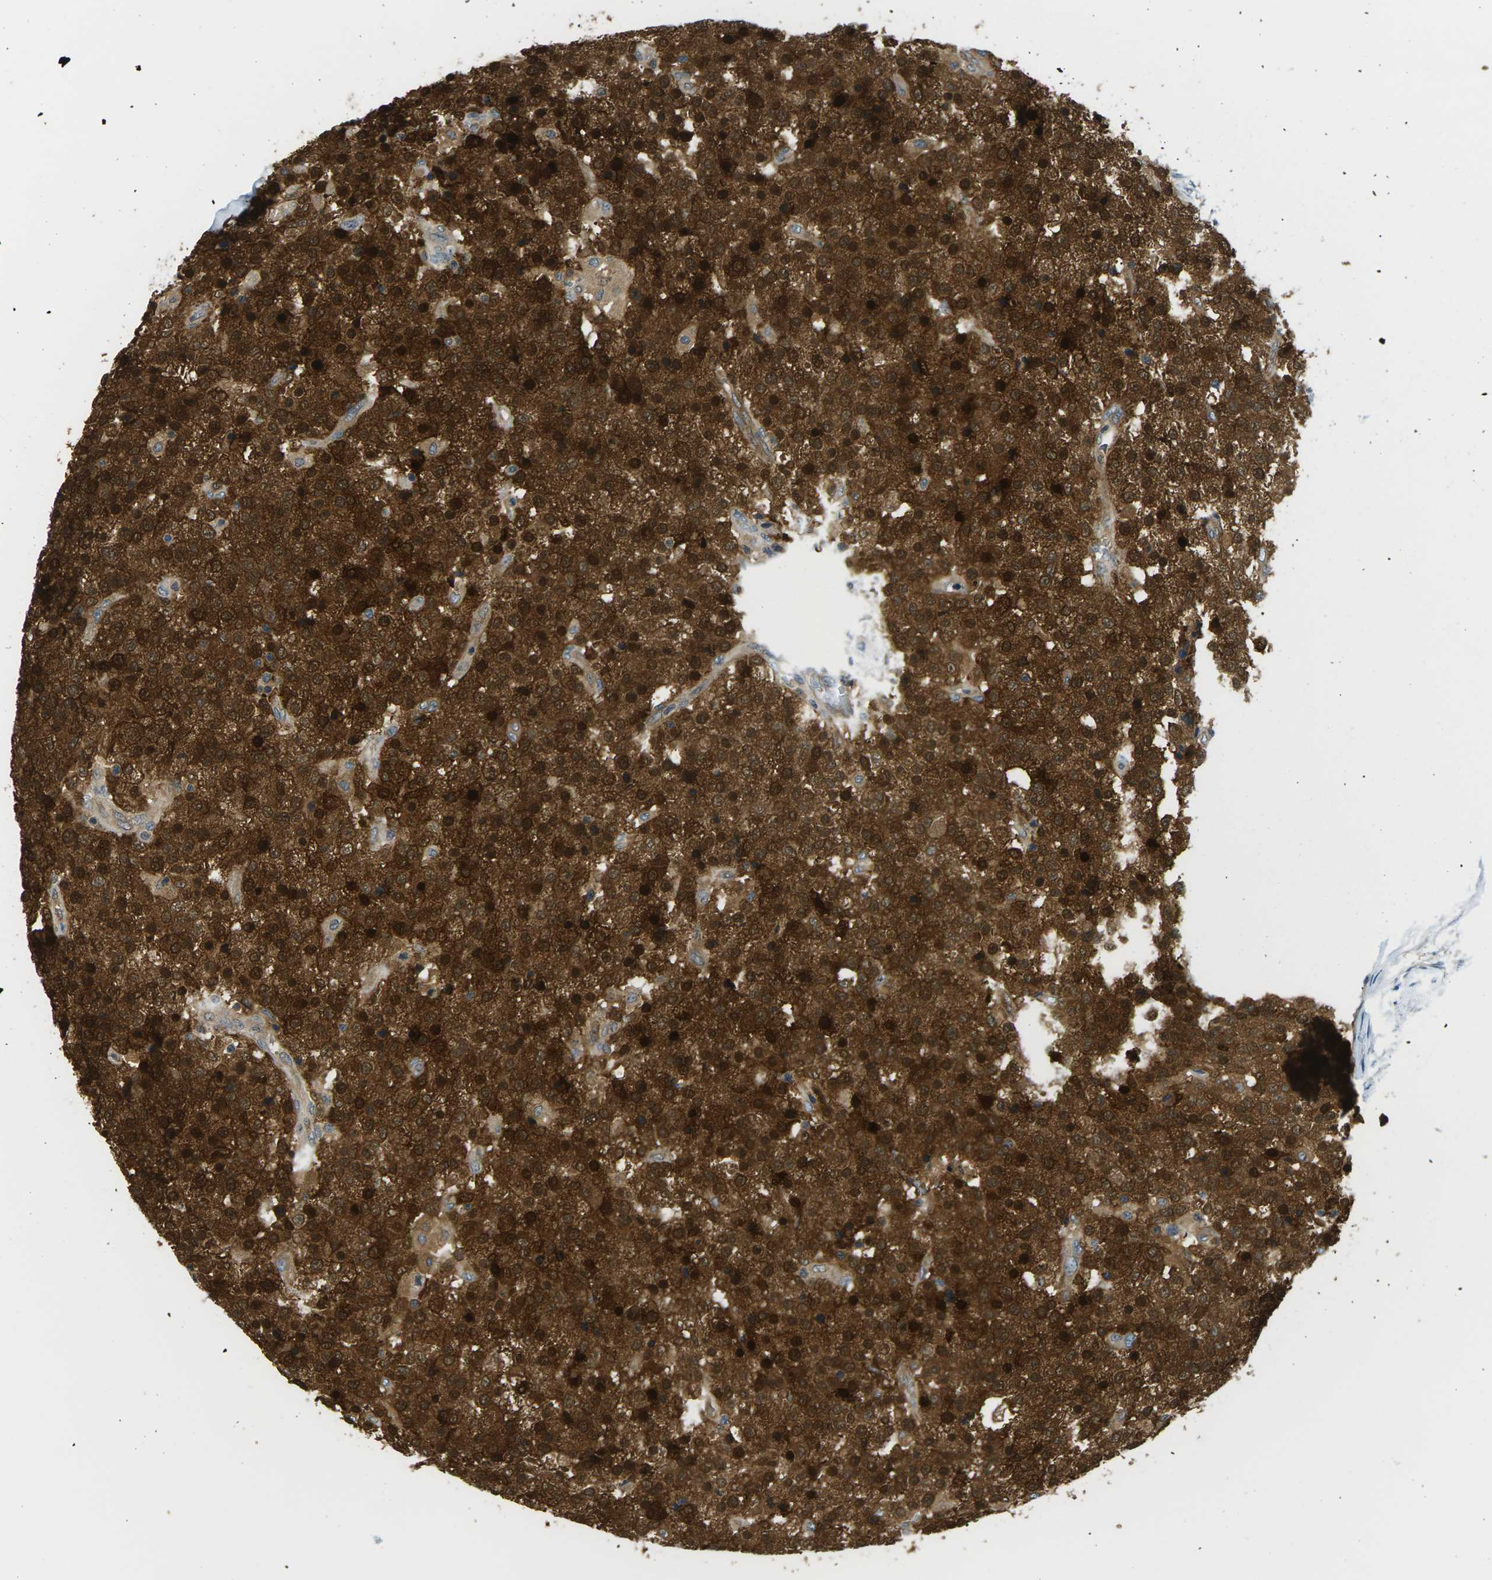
{"staining": {"intensity": "strong", "quantity": ">75%", "location": "cytoplasmic/membranous,nuclear"}, "tissue": "testis cancer", "cell_type": "Tumor cells", "image_type": "cancer", "snomed": [{"axis": "morphology", "description": "Seminoma, NOS"}, {"axis": "topography", "description": "Testis"}], "caption": "Tumor cells show strong cytoplasmic/membranous and nuclear positivity in about >75% of cells in testis cancer (seminoma). The protein is stained brown, and the nuclei are stained in blue (DAB (3,3'-diaminobenzidine) IHC with brightfield microscopy, high magnification).", "gene": "PSAT1", "patient": {"sex": "male", "age": 59}}